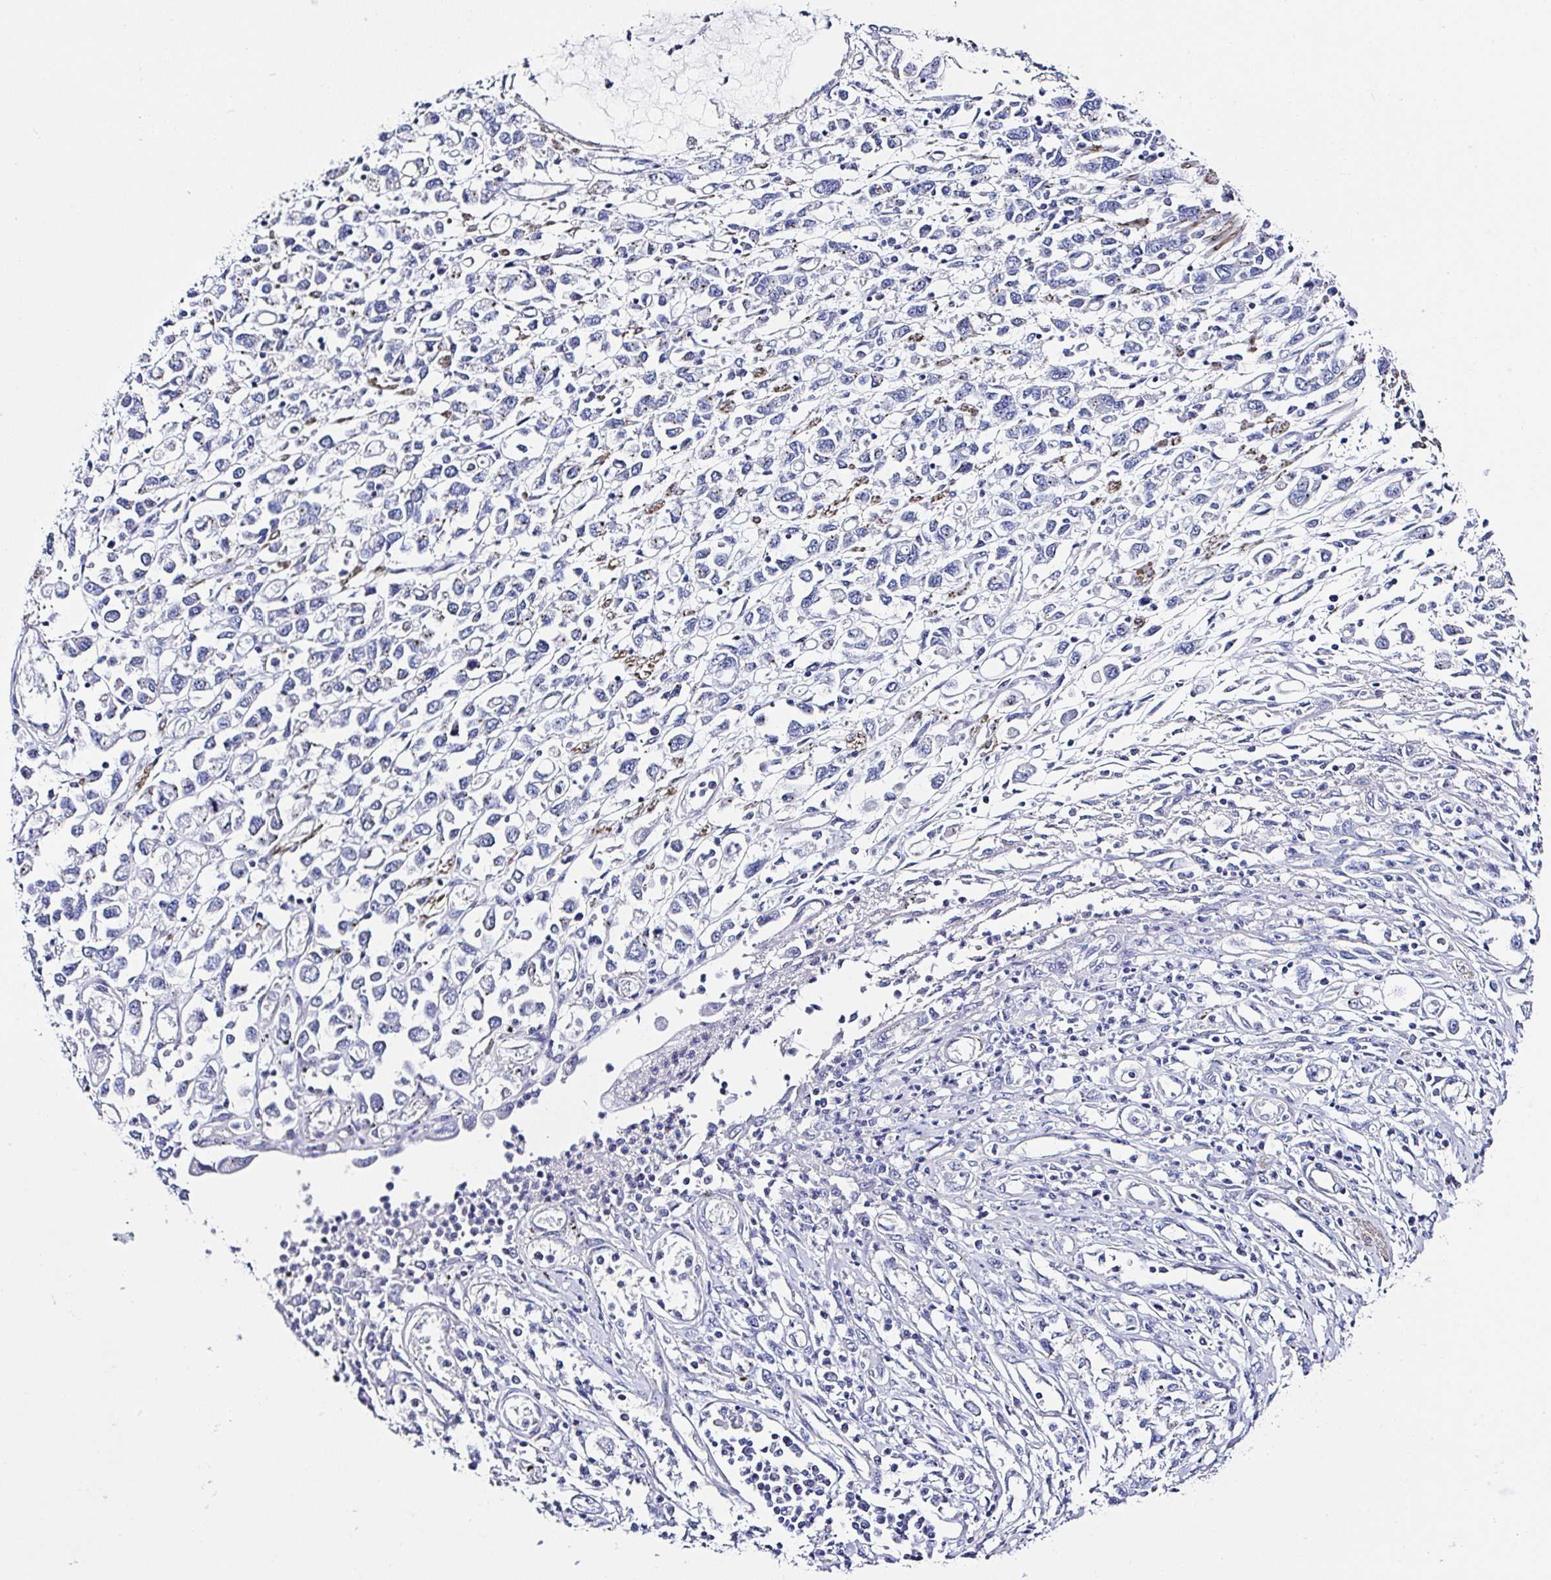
{"staining": {"intensity": "negative", "quantity": "none", "location": "none"}, "tissue": "stomach cancer", "cell_type": "Tumor cells", "image_type": "cancer", "snomed": [{"axis": "morphology", "description": "Adenocarcinoma, NOS"}, {"axis": "topography", "description": "Stomach"}], "caption": "This is a histopathology image of IHC staining of adenocarcinoma (stomach), which shows no expression in tumor cells.", "gene": "PPFIA4", "patient": {"sex": "female", "age": 76}}